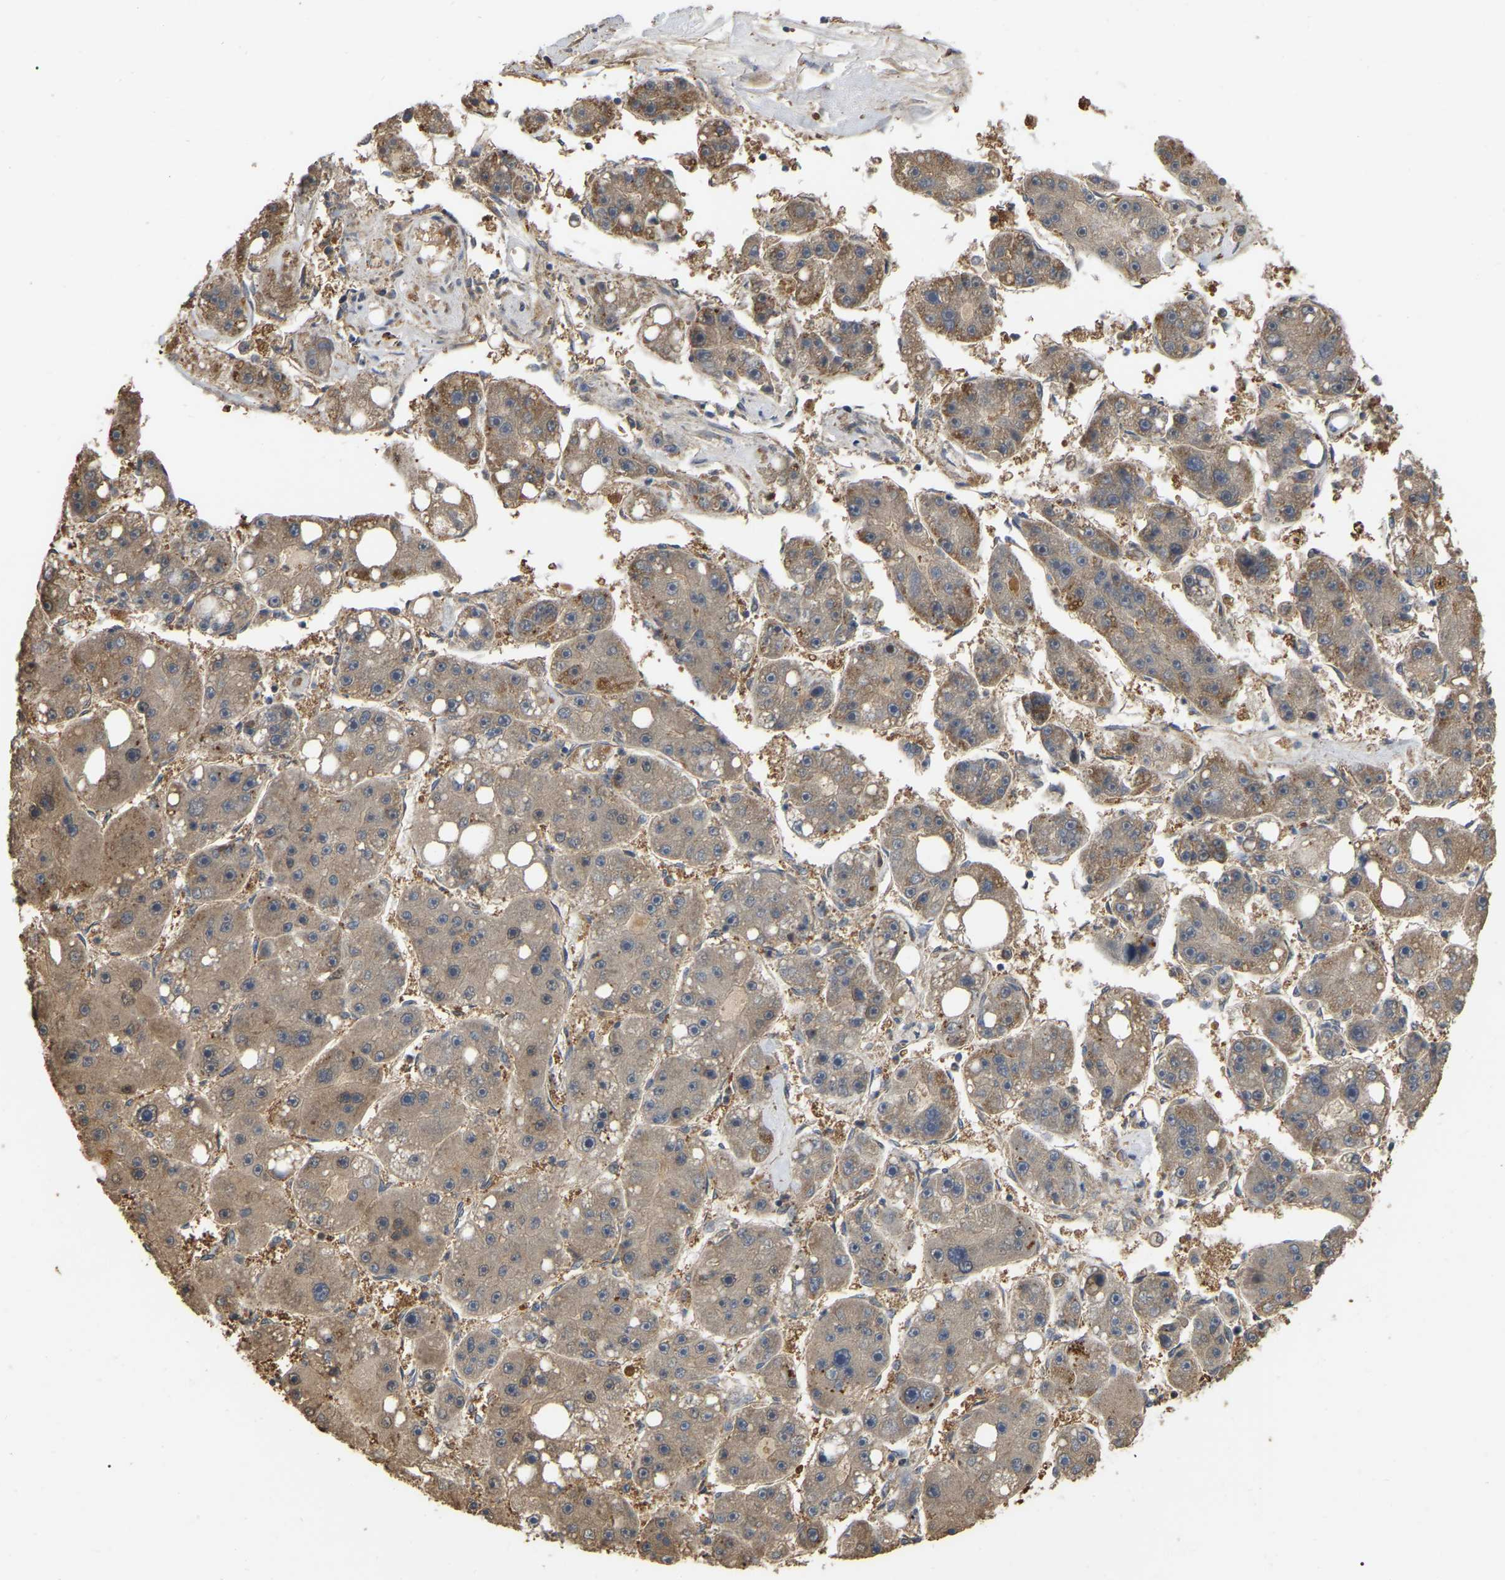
{"staining": {"intensity": "moderate", "quantity": ">75%", "location": "cytoplasmic/membranous"}, "tissue": "liver cancer", "cell_type": "Tumor cells", "image_type": "cancer", "snomed": [{"axis": "morphology", "description": "Carcinoma, Hepatocellular, NOS"}, {"axis": "topography", "description": "Liver"}], "caption": "The immunohistochemical stain shows moderate cytoplasmic/membranous expression in tumor cells of liver cancer (hepatocellular carcinoma) tissue.", "gene": "FAM219A", "patient": {"sex": "female", "age": 61}}